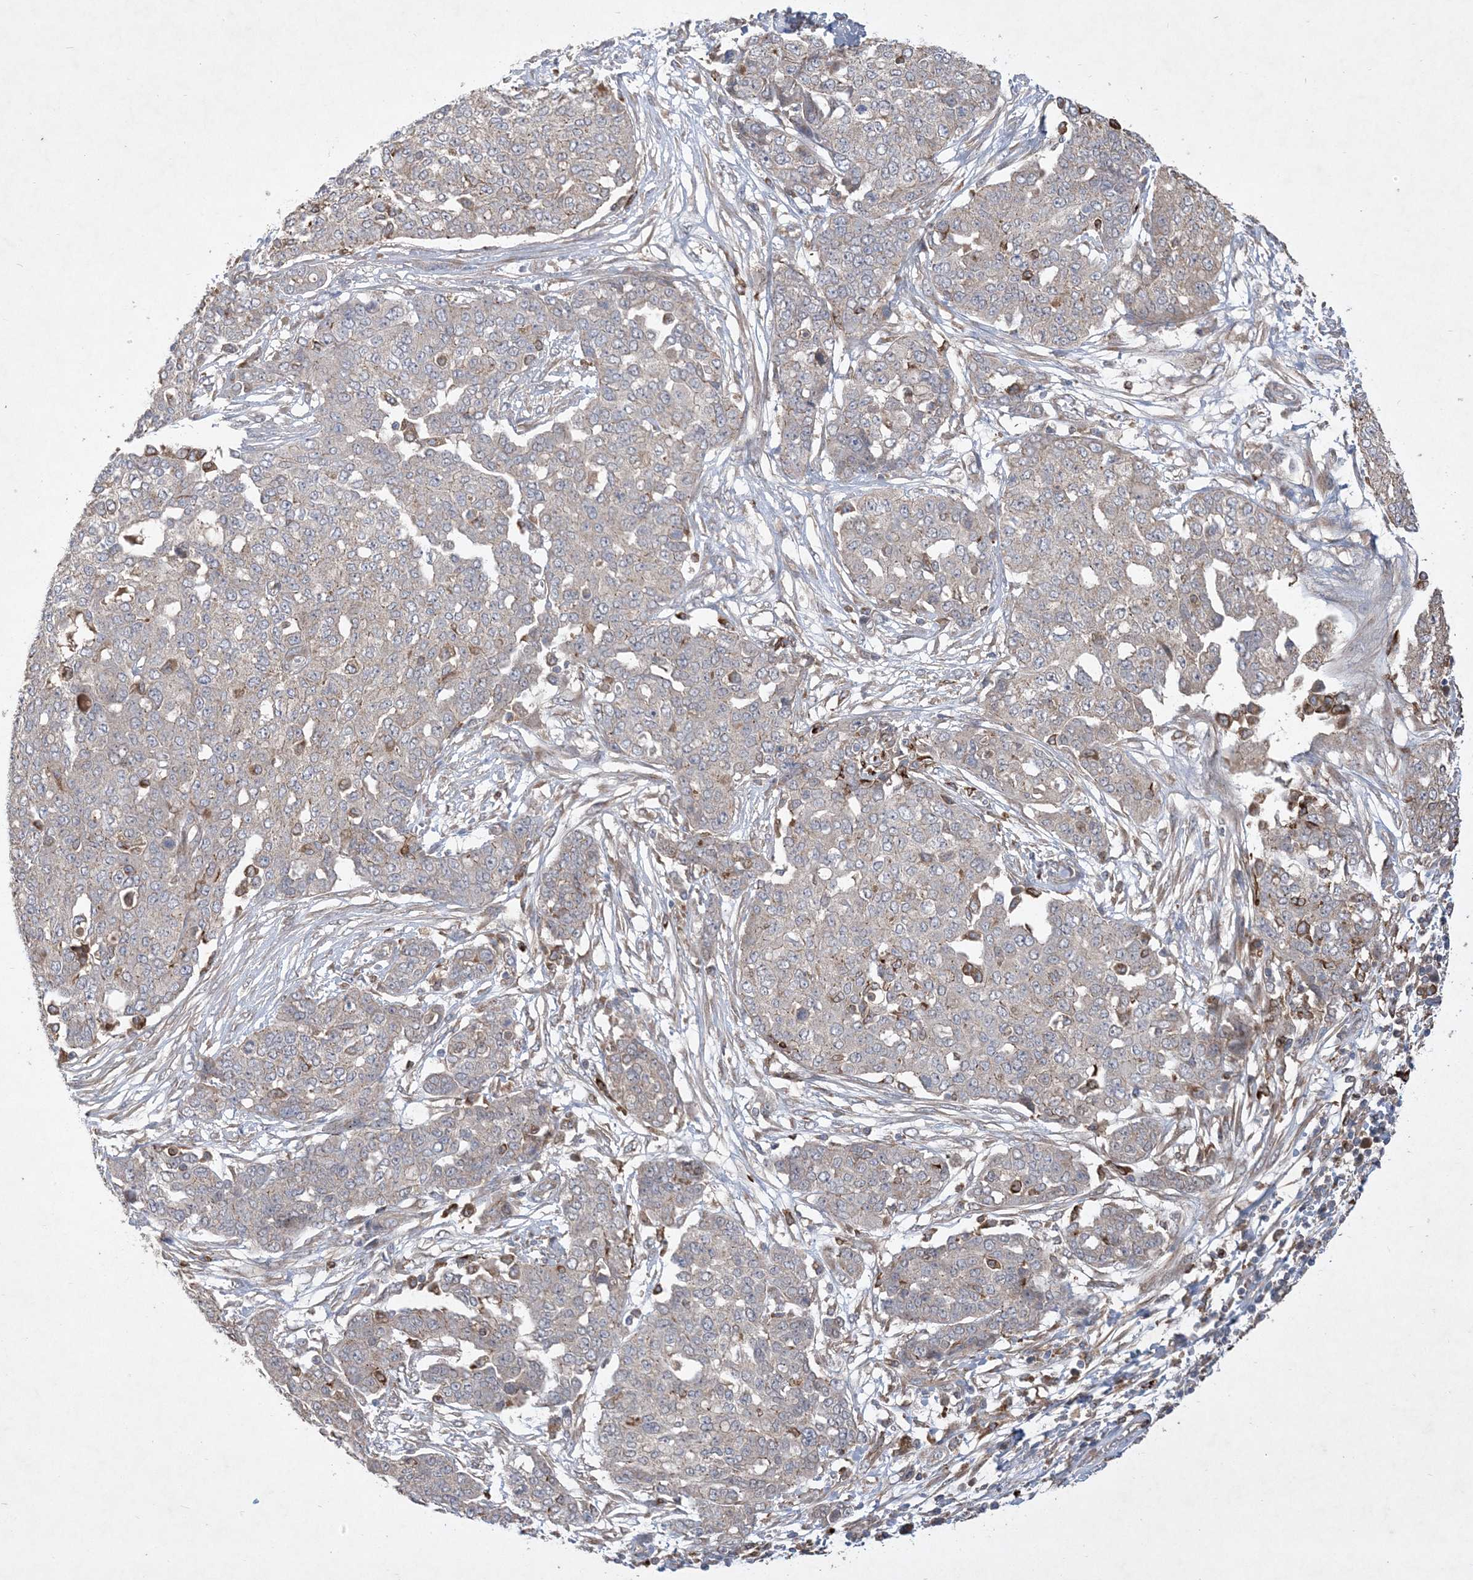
{"staining": {"intensity": "weak", "quantity": "<25%", "location": "cytoplasmic/membranous"}, "tissue": "ovarian cancer", "cell_type": "Tumor cells", "image_type": "cancer", "snomed": [{"axis": "morphology", "description": "Cystadenocarcinoma, serous, NOS"}, {"axis": "topography", "description": "Soft tissue"}, {"axis": "topography", "description": "Ovary"}], "caption": "Immunohistochemistry (IHC) histopathology image of human ovarian serous cystadenocarcinoma stained for a protein (brown), which demonstrates no staining in tumor cells. (DAB IHC with hematoxylin counter stain).", "gene": "MASP2", "patient": {"sex": "female", "age": 57}}